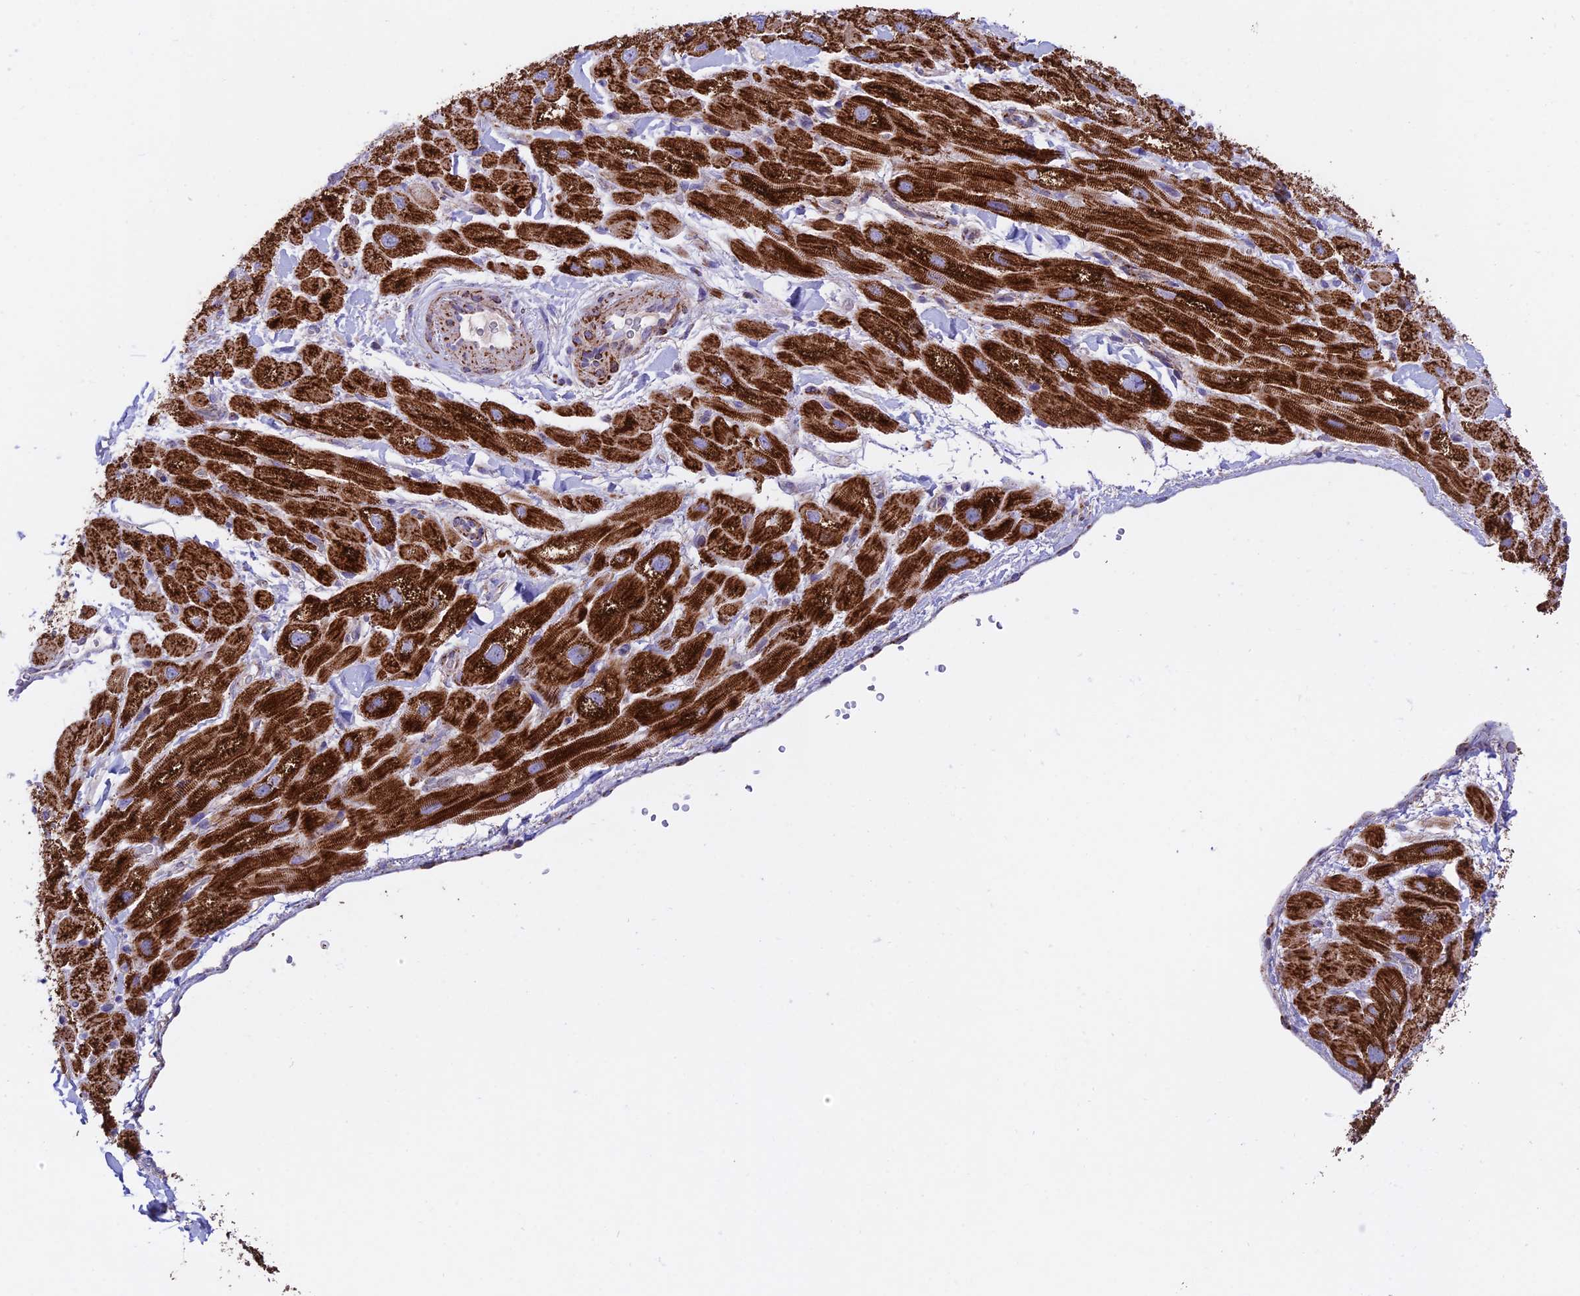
{"staining": {"intensity": "strong", "quantity": ">75%", "location": "cytoplasmic/membranous"}, "tissue": "heart muscle", "cell_type": "Cardiomyocytes", "image_type": "normal", "snomed": [{"axis": "morphology", "description": "Normal tissue, NOS"}, {"axis": "topography", "description": "Heart"}], "caption": "IHC histopathology image of unremarkable heart muscle: human heart muscle stained using immunohistochemistry (IHC) demonstrates high levels of strong protein expression localized specifically in the cytoplasmic/membranous of cardiomyocytes, appearing as a cytoplasmic/membranous brown color.", "gene": "HSDL2", "patient": {"sex": "male", "age": 65}}